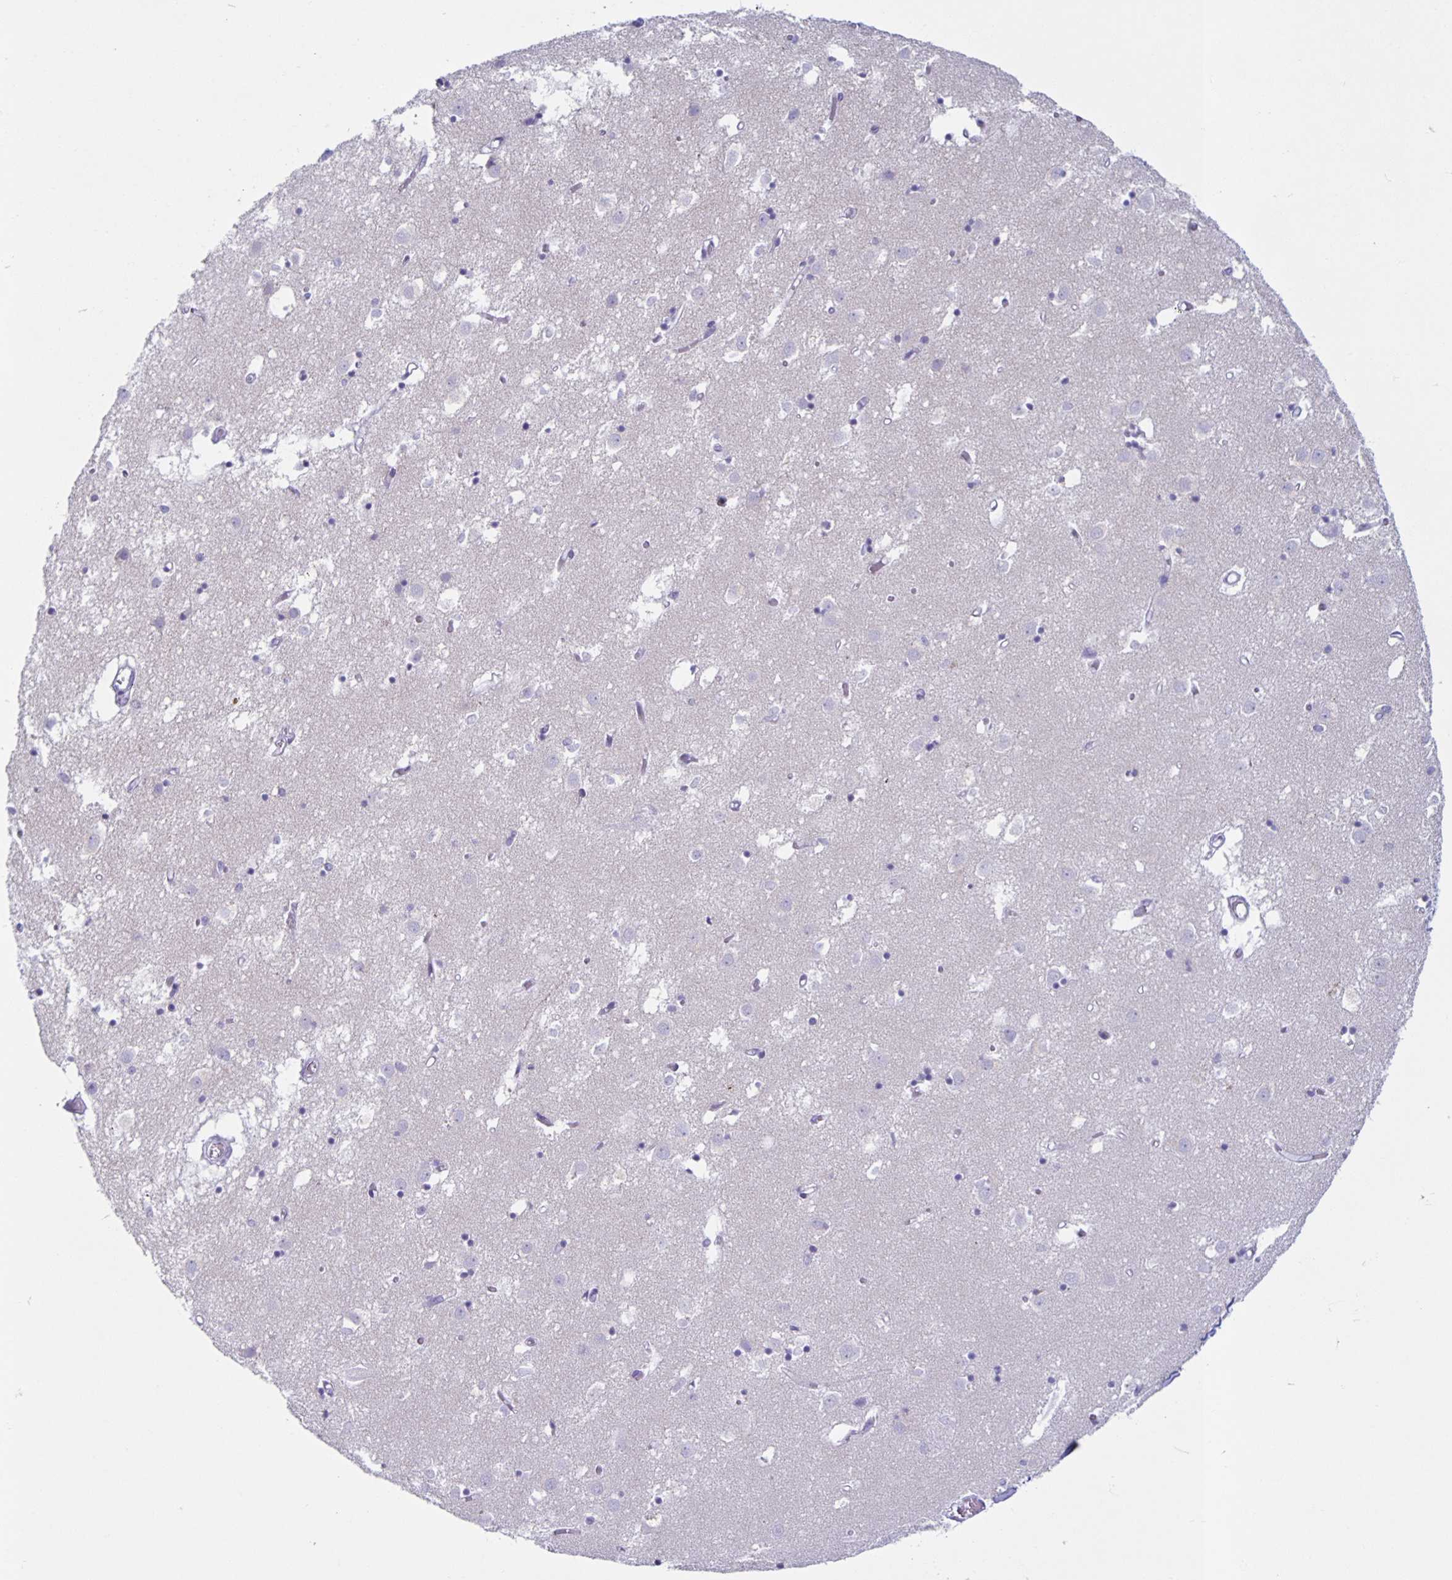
{"staining": {"intensity": "negative", "quantity": "none", "location": "none"}, "tissue": "caudate", "cell_type": "Glial cells", "image_type": "normal", "snomed": [{"axis": "morphology", "description": "Normal tissue, NOS"}, {"axis": "topography", "description": "Lateral ventricle wall"}], "caption": "Unremarkable caudate was stained to show a protein in brown. There is no significant positivity in glial cells. The staining is performed using DAB brown chromogen with nuclei counter-stained in using hematoxylin.", "gene": "CT45A10", "patient": {"sex": "male", "age": 70}}